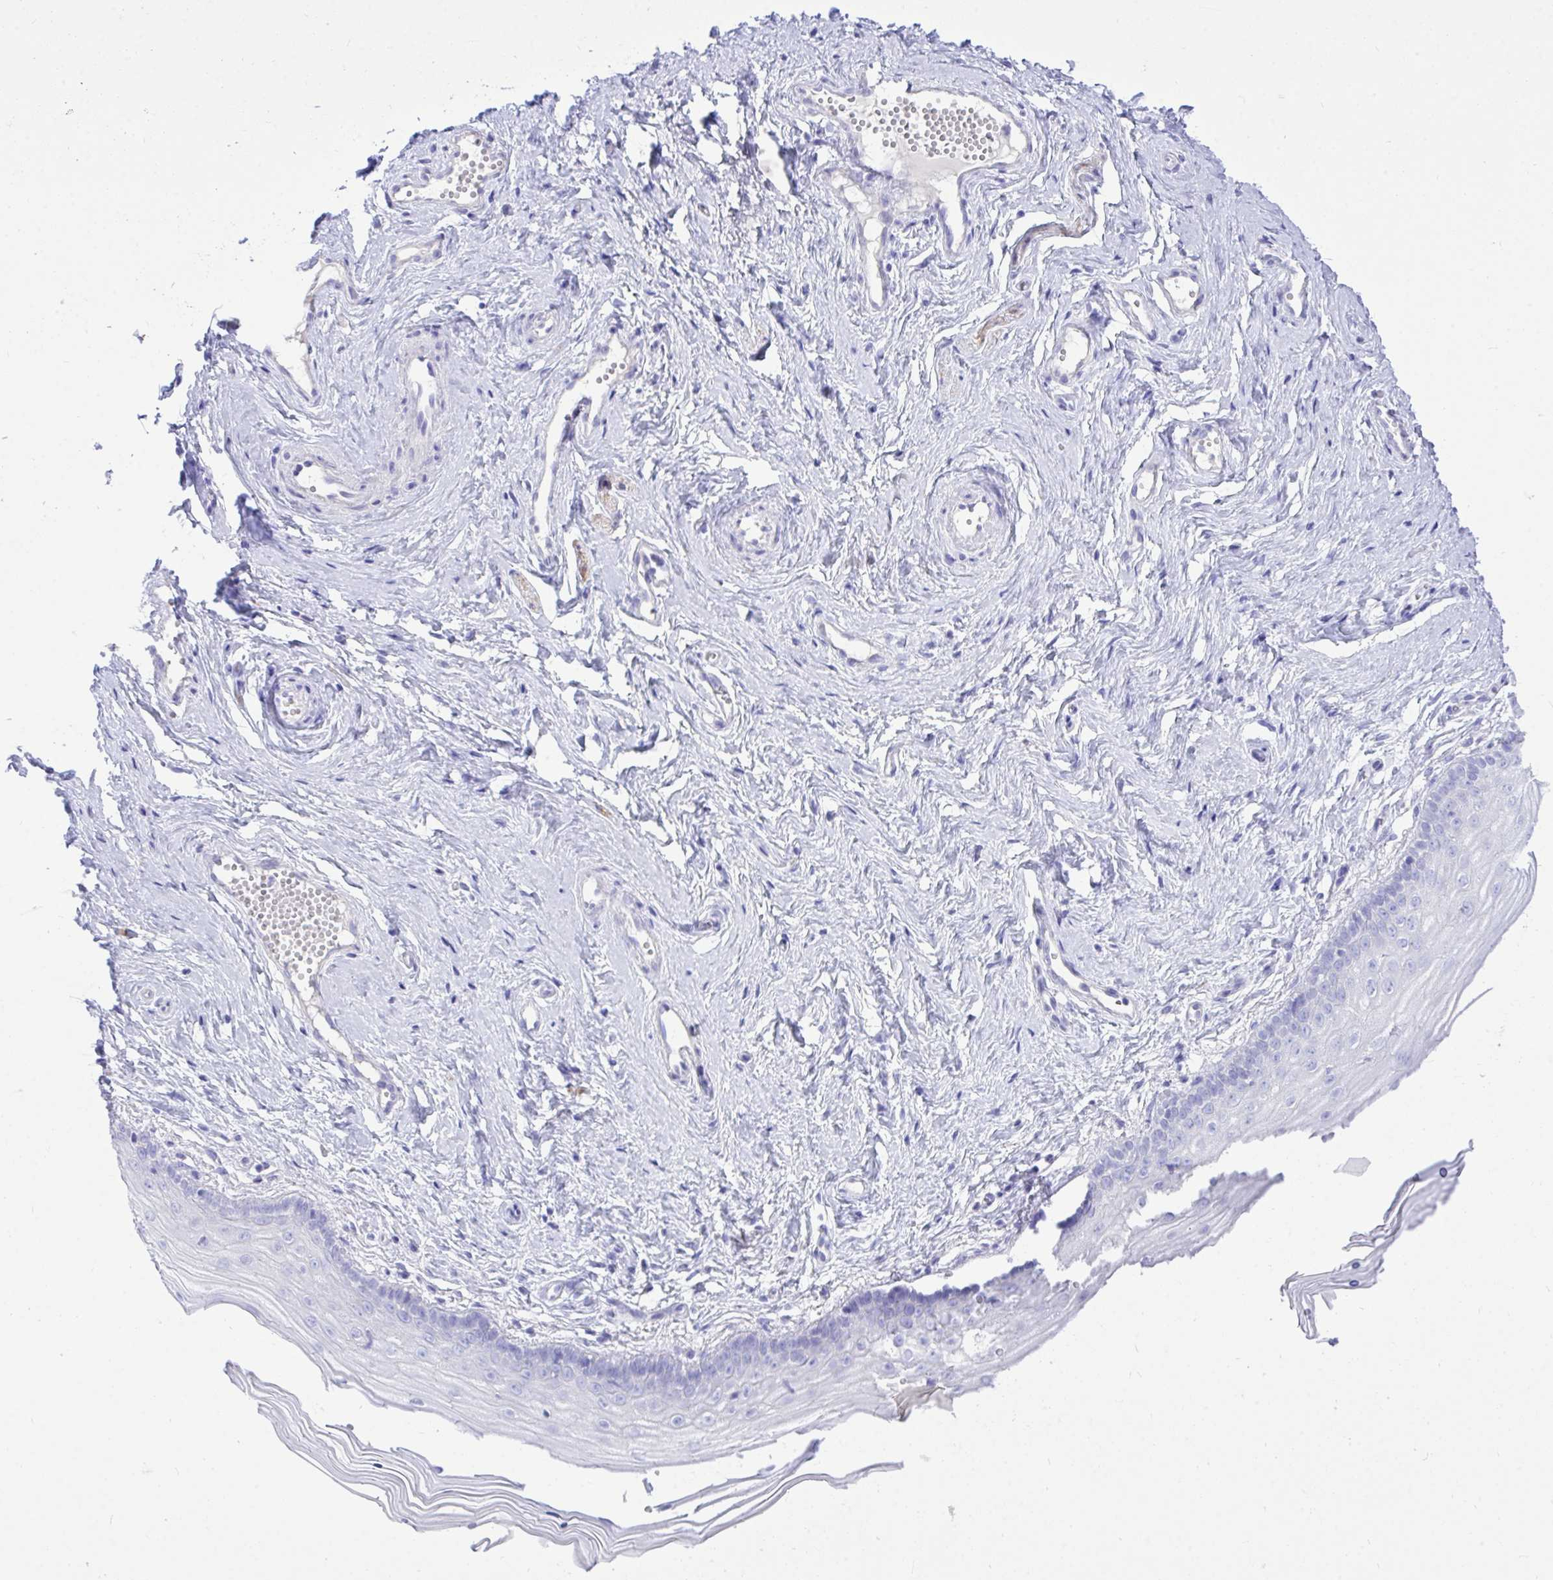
{"staining": {"intensity": "negative", "quantity": "none", "location": "none"}, "tissue": "vagina", "cell_type": "Squamous epithelial cells", "image_type": "normal", "snomed": [{"axis": "morphology", "description": "Normal tissue, NOS"}, {"axis": "topography", "description": "Vagina"}], "caption": "Immunohistochemistry (IHC) micrograph of normal vagina: vagina stained with DAB reveals no significant protein positivity in squamous epithelial cells.", "gene": "MON1A", "patient": {"sex": "female", "age": 38}}